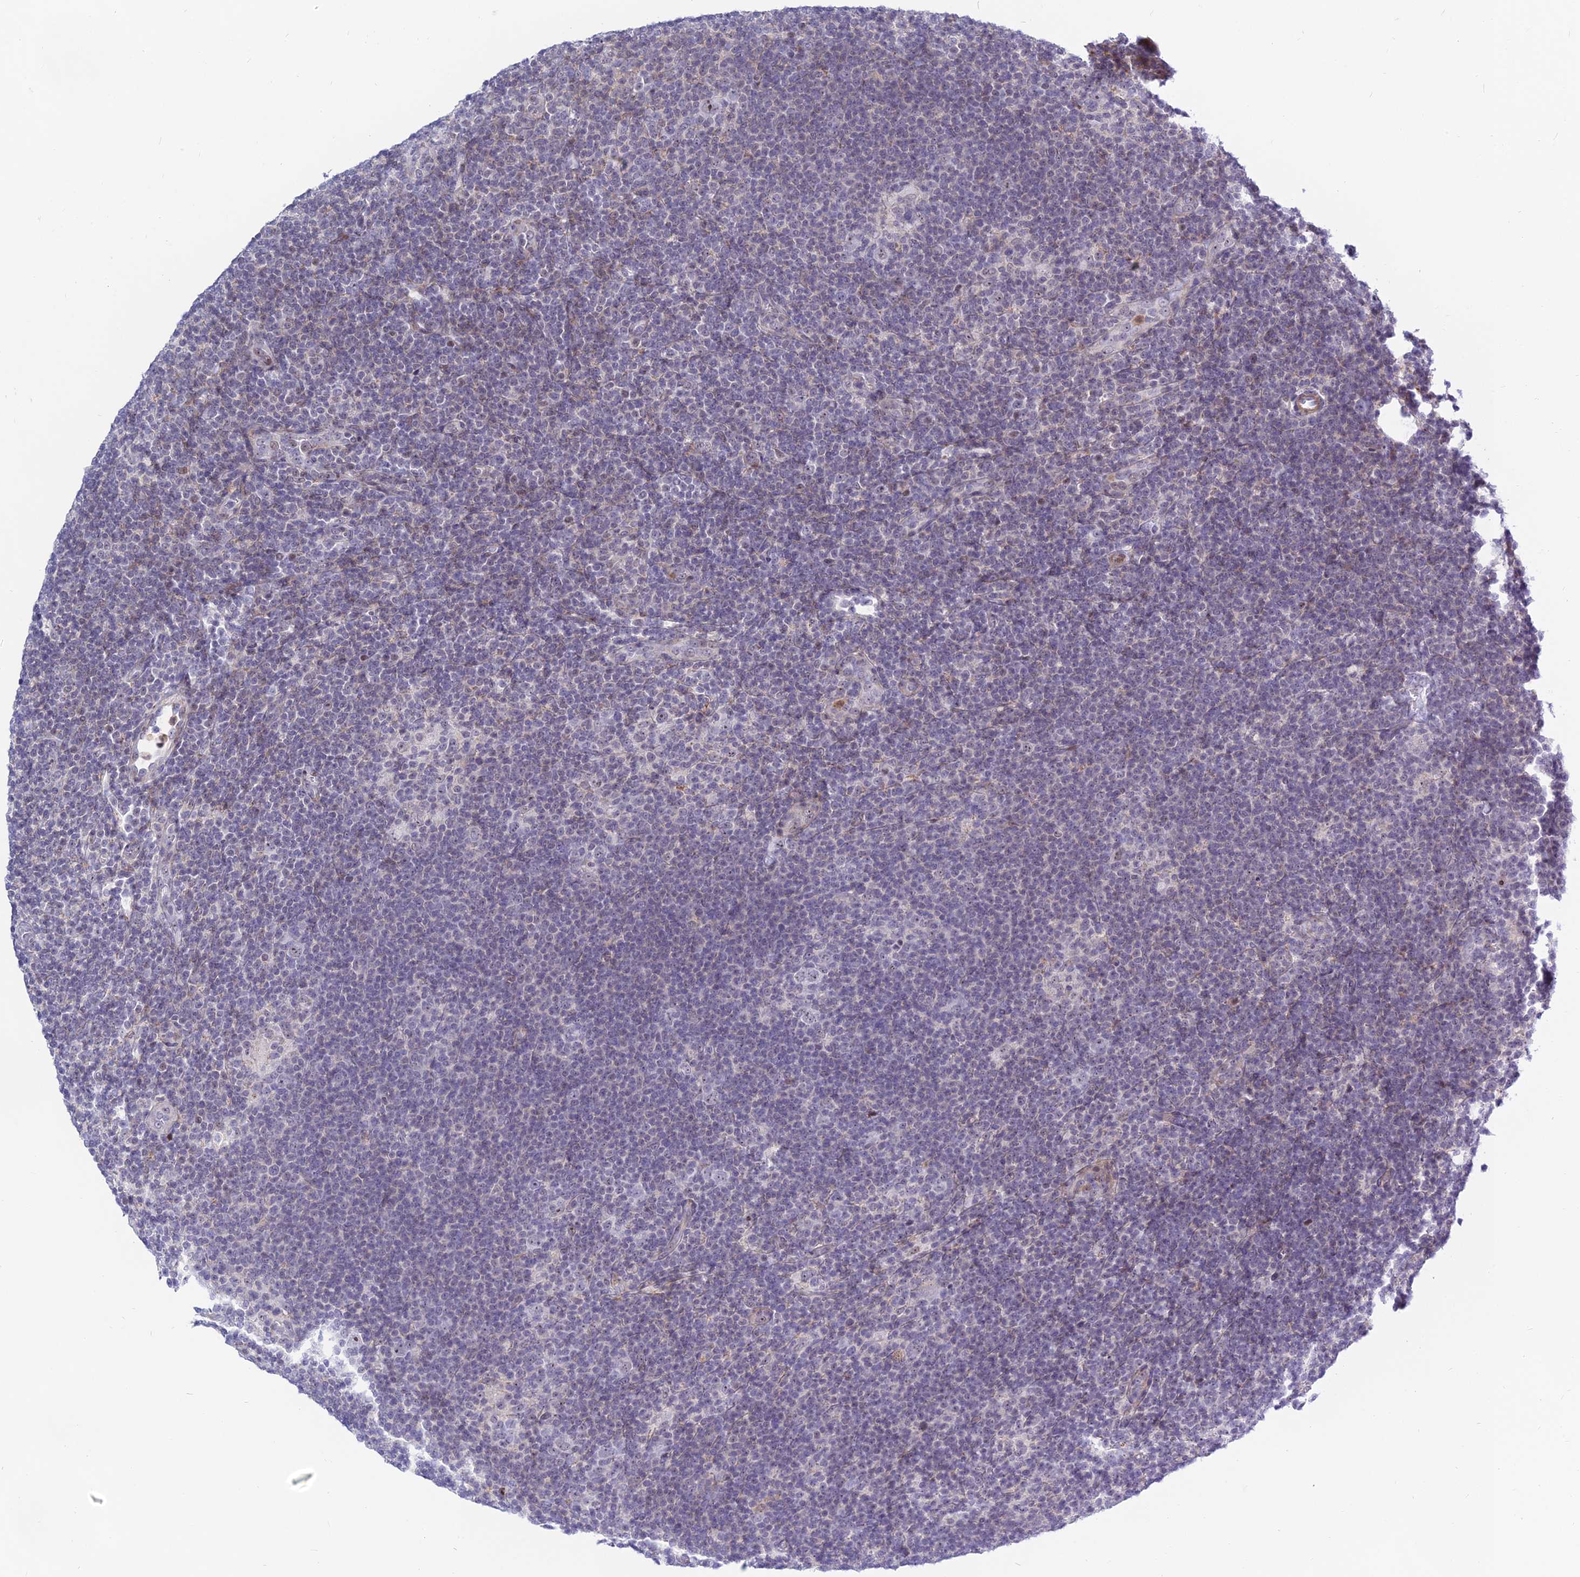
{"staining": {"intensity": "weak", "quantity": "25%-75%", "location": "nuclear"}, "tissue": "lymphoma", "cell_type": "Tumor cells", "image_type": "cancer", "snomed": [{"axis": "morphology", "description": "Hodgkin's disease, NOS"}, {"axis": "topography", "description": "Lymph node"}], "caption": "Immunohistochemistry (DAB (3,3'-diaminobenzidine)) staining of human lymphoma displays weak nuclear protein staining in about 25%-75% of tumor cells.", "gene": "KRR1", "patient": {"sex": "female", "age": 57}}